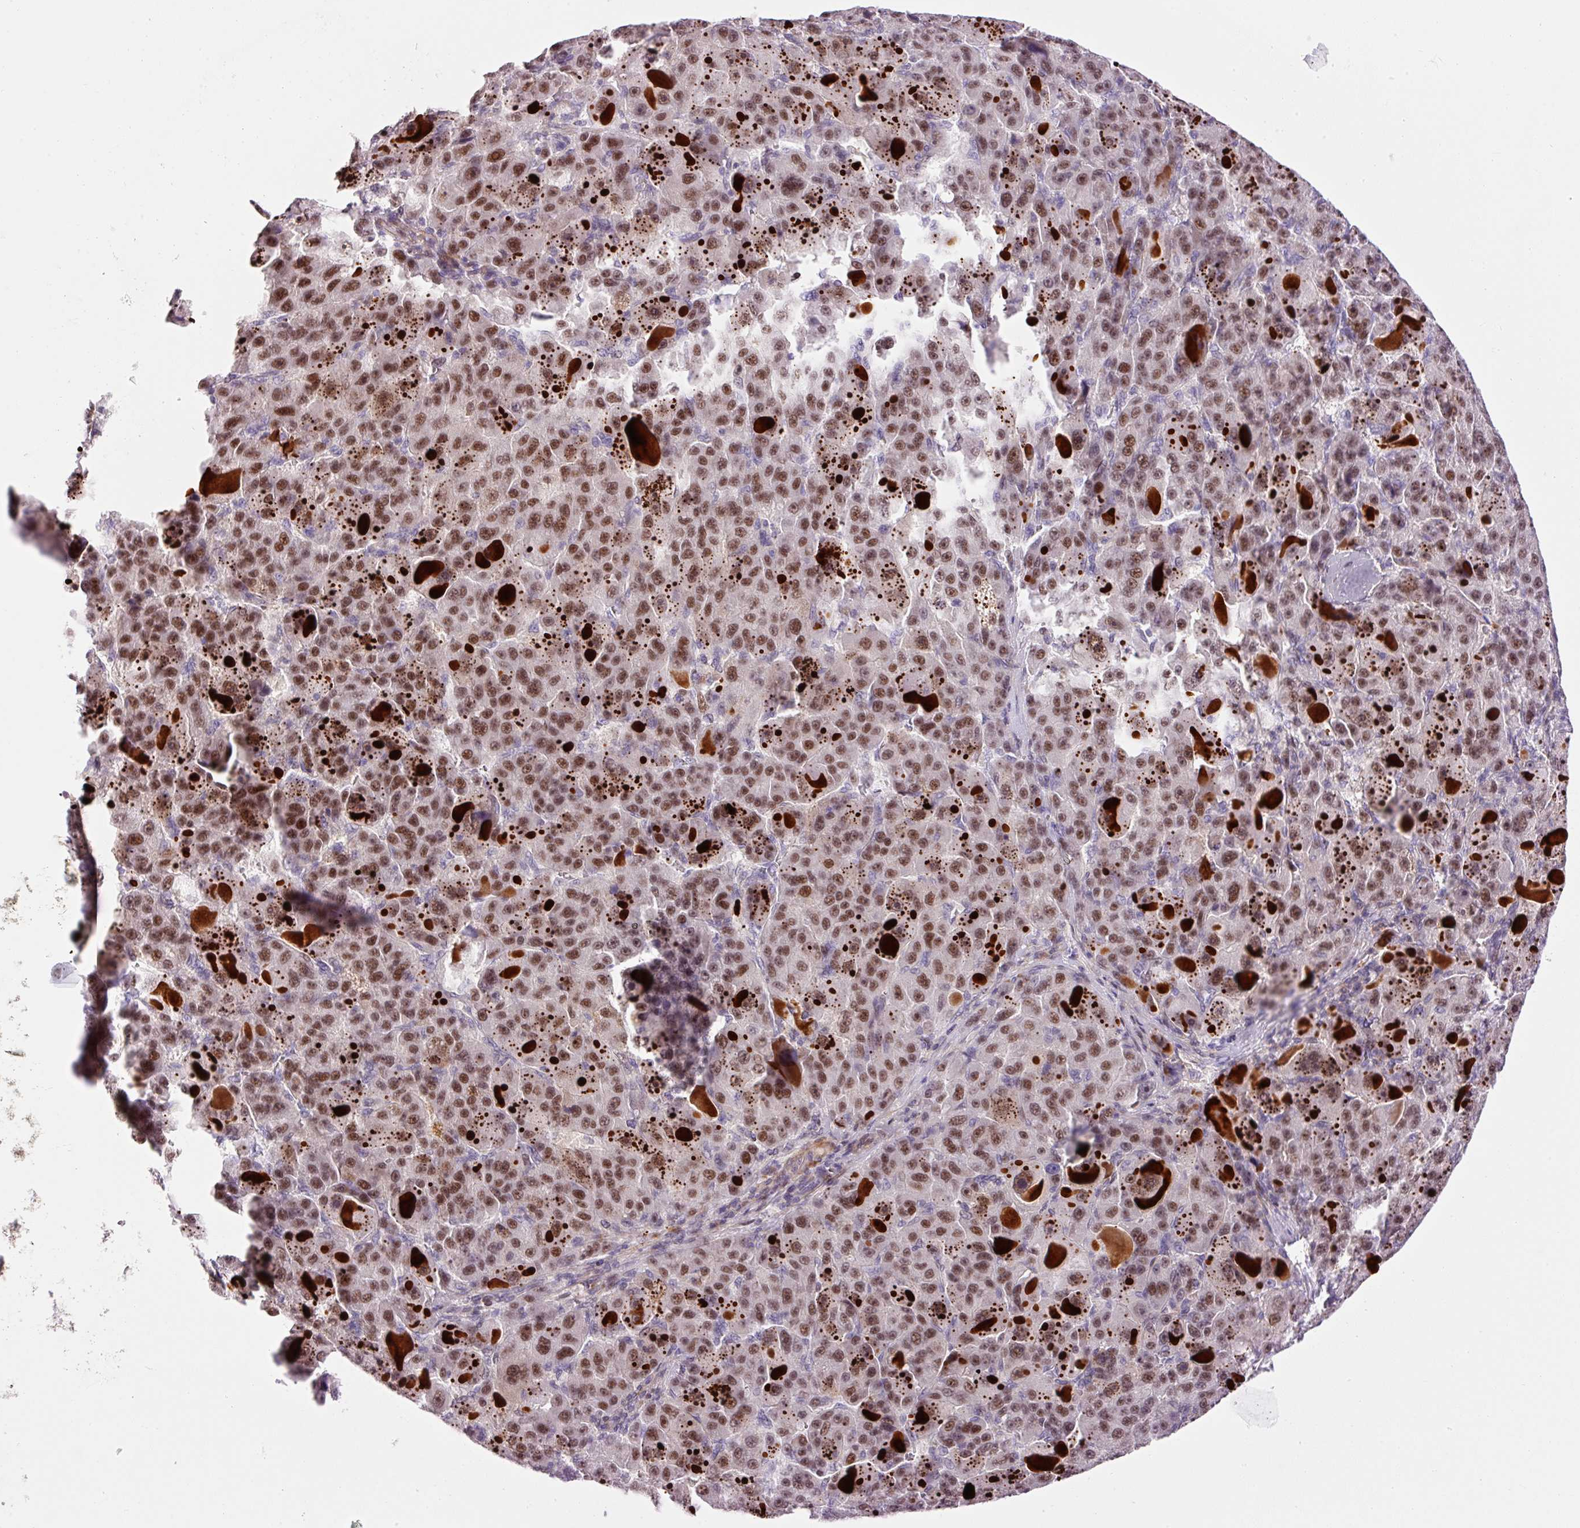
{"staining": {"intensity": "moderate", "quantity": ">75%", "location": "nuclear"}, "tissue": "liver cancer", "cell_type": "Tumor cells", "image_type": "cancer", "snomed": [{"axis": "morphology", "description": "Carcinoma, Hepatocellular, NOS"}, {"axis": "topography", "description": "Liver"}], "caption": "Immunohistochemistry photomicrograph of neoplastic tissue: liver cancer stained using IHC exhibits medium levels of moderate protein expression localized specifically in the nuclear of tumor cells, appearing as a nuclear brown color.", "gene": "HNF1A", "patient": {"sex": "male", "age": 76}}